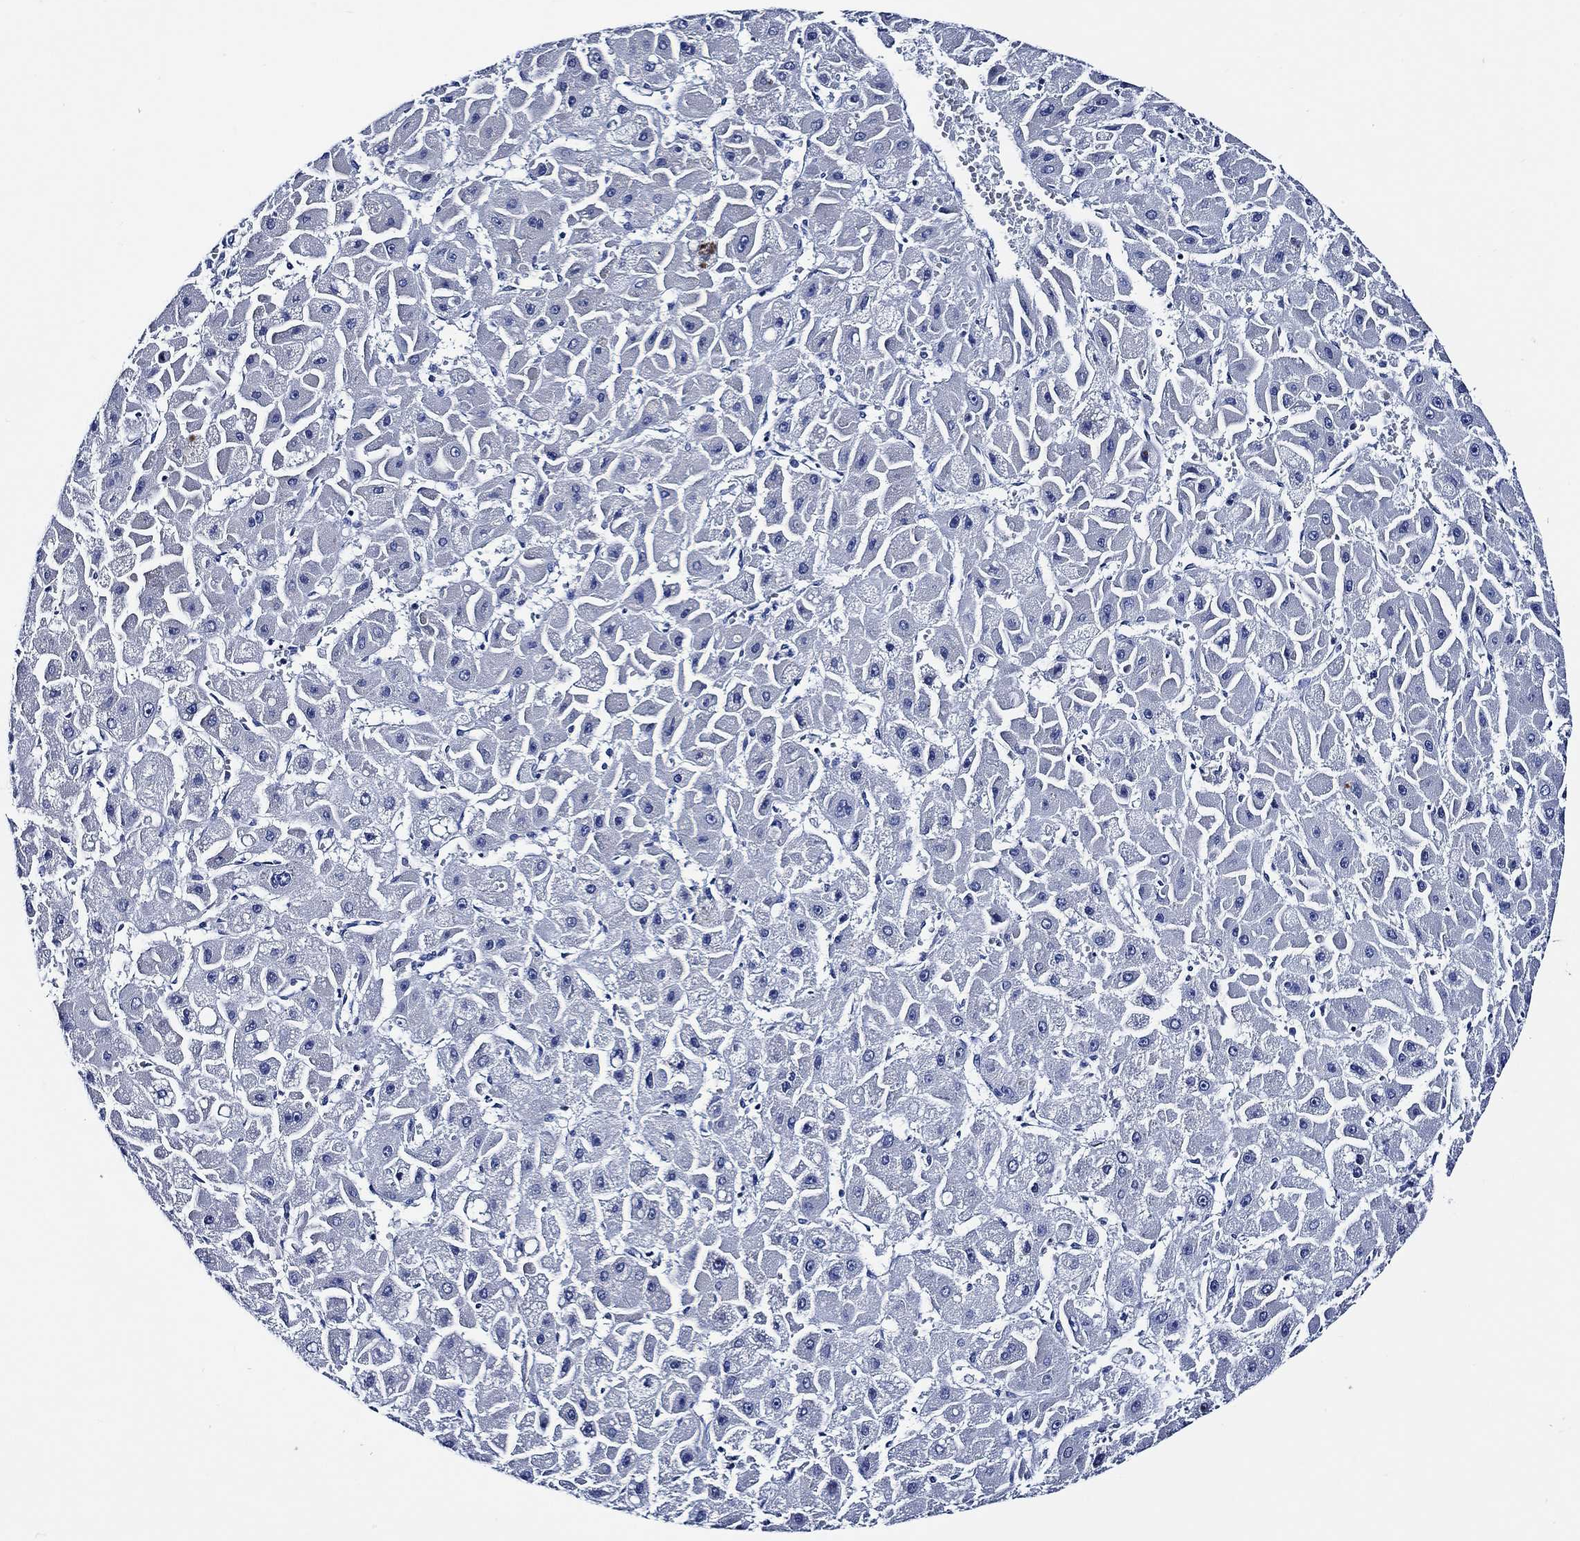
{"staining": {"intensity": "negative", "quantity": "none", "location": "none"}, "tissue": "liver cancer", "cell_type": "Tumor cells", "image_type": "cancer", "snomed": [{"axis": "morphology", "description": "Carcinoma, Hepatocellular, NOS"}, {"axis": "topography", "description": "Liver"}], "caption": "Protein analysis of liver cancer (hepatocellular carcinoma) reveals no significant staining in tumor cells.", "gene": "WDR62", "patient": {"sex": "female", "age": 25}}